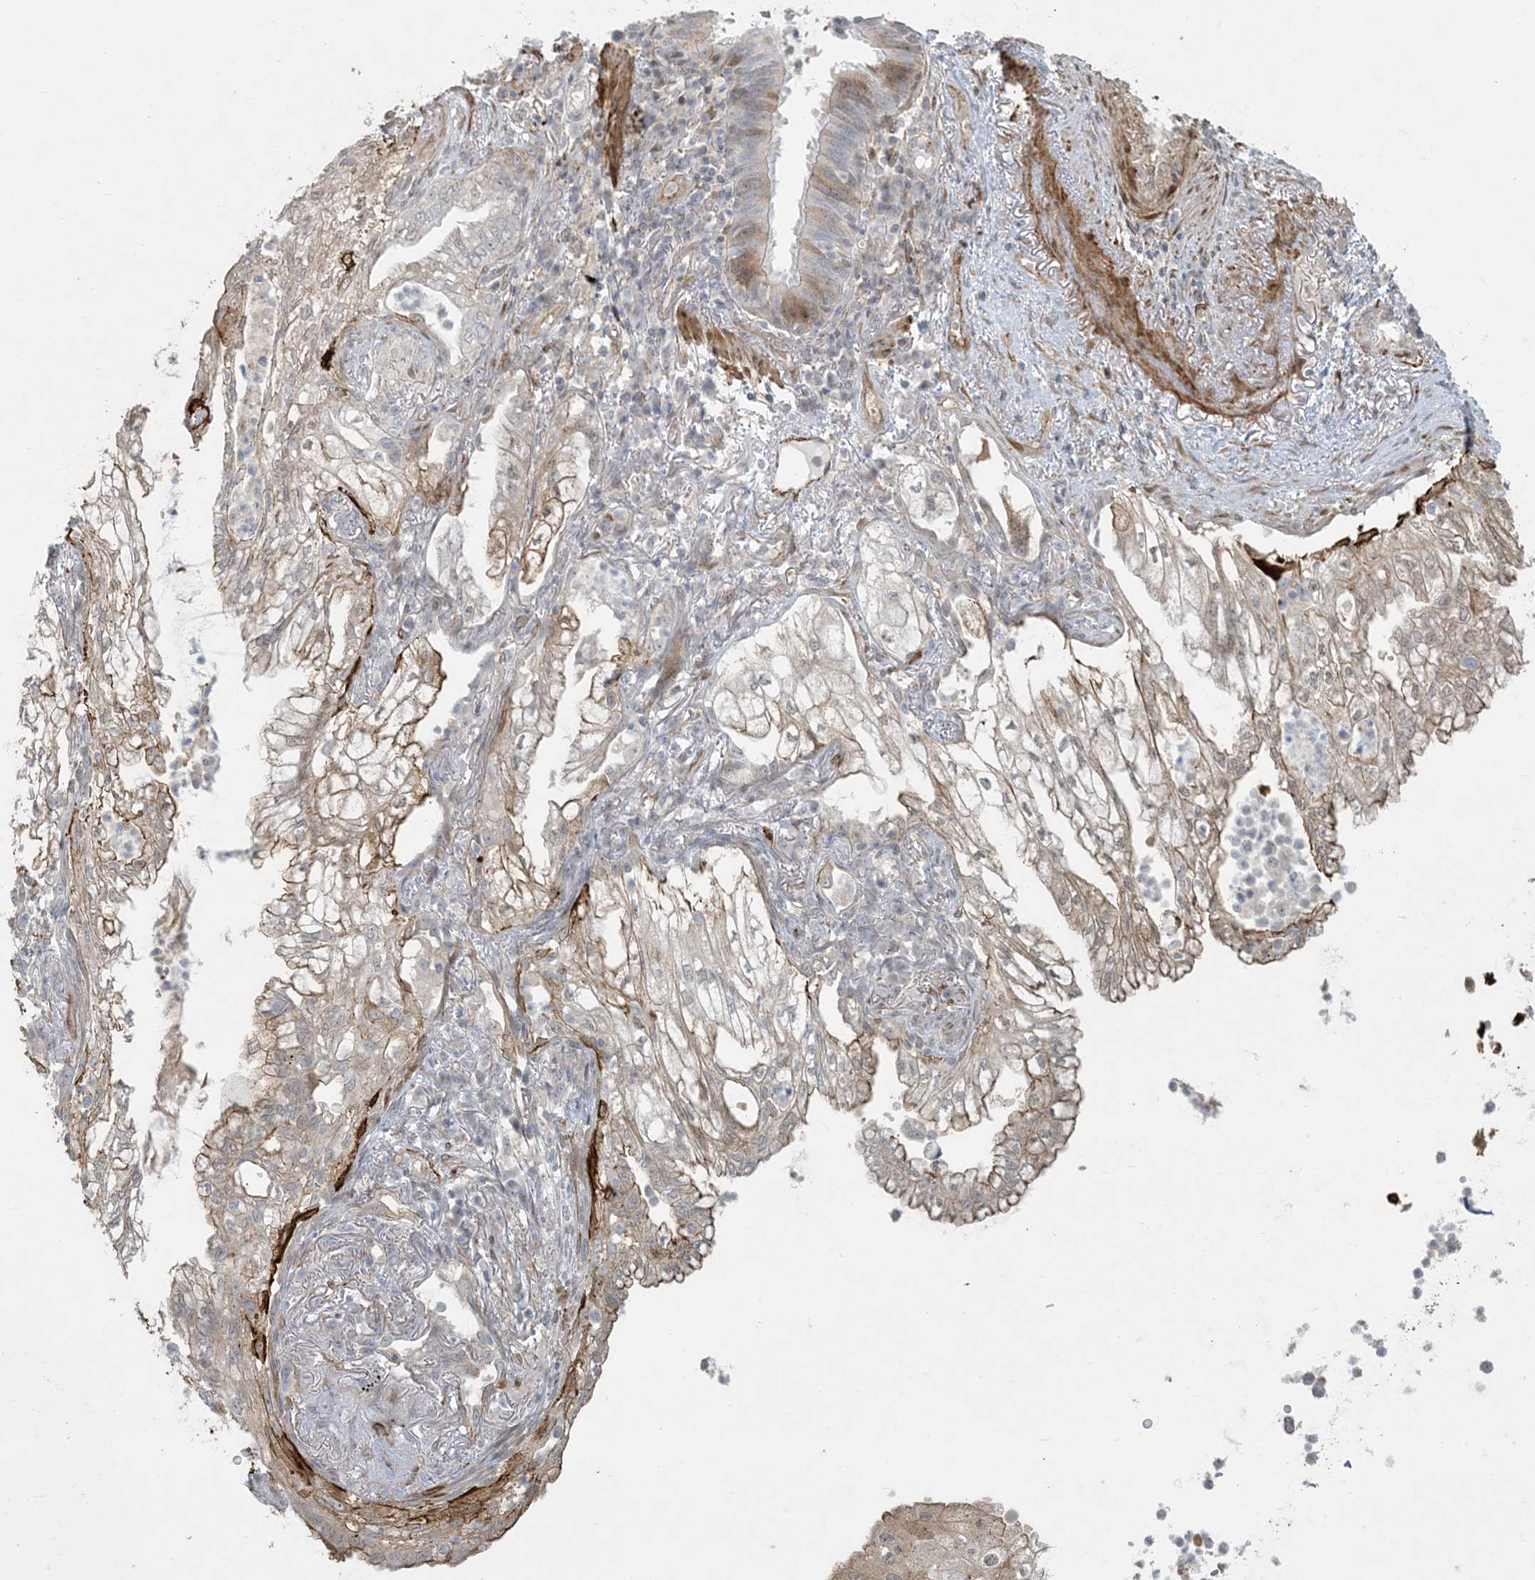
{"staining": {"intensity": "weak", "quantity": "25%-75%", "location": "cytoplasmic/membranous"}, "tissue": "lung cancer", "cell_type": "Tumor cells", "image_type": "cancer", "snomed": [{"axis": "morphology", "description": "Adenocarcinoma, NOS"}, {"axis": "topography", "description": "Lung"}], "caption": "This micrograph shows adenocarcinoma (lung) stained with immunohistochemistry (IHC) to label a protein in brown. The cytoplasmic/membranous of tumor cells show weak positivity for the protein. Nuclei are counter-stained blue.", "gene": "BCORL1", "patient": {"sex": "female", "age": 70}}